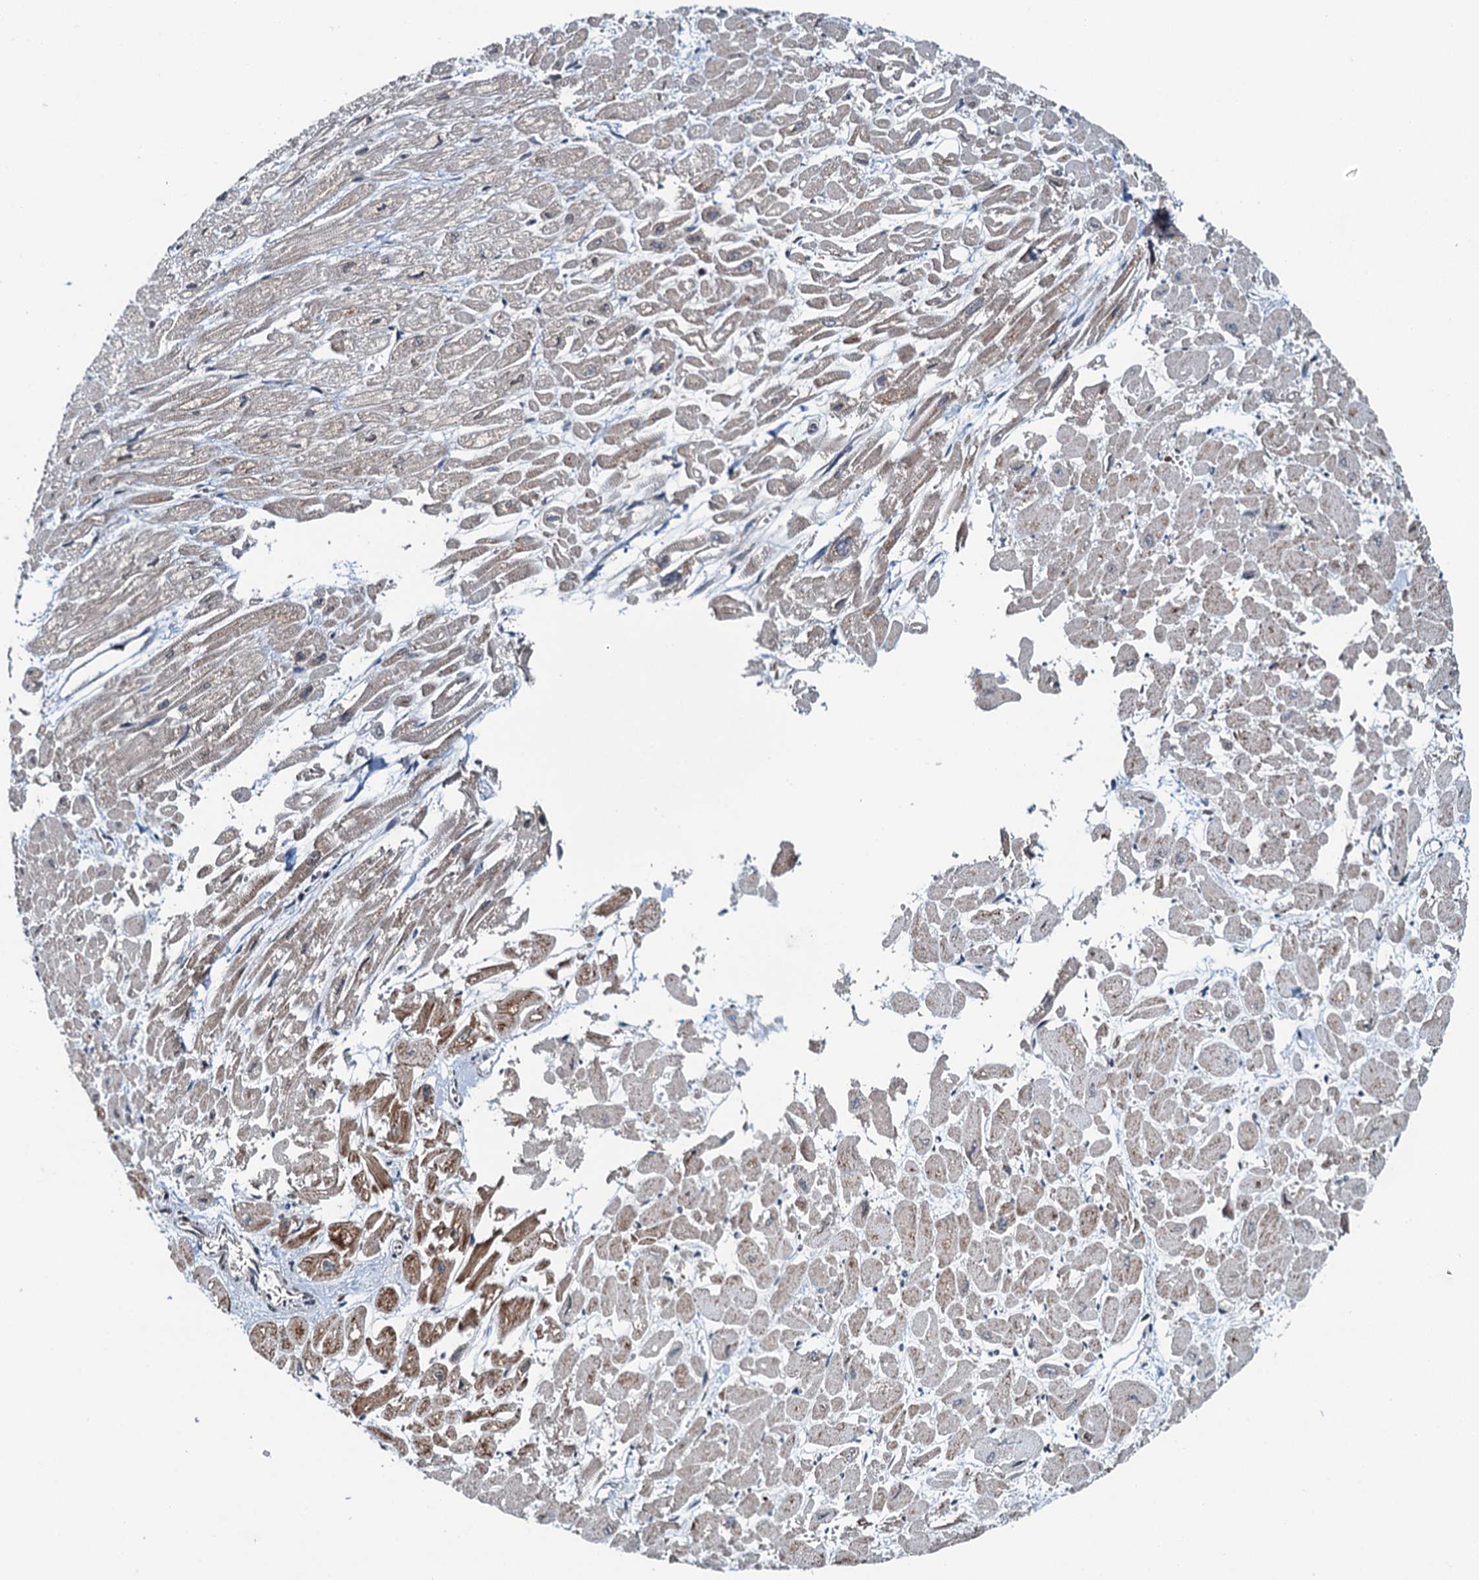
{"staining": {"intensity": "weak", "quantity": "<25%", "location": "cytoplasmic/membranous"}, "tissue": "heart muscle", "cell_type": "Cardiomyocytes", "image_type": "normal", "snomed": [{"axis": "morphology", "description": "Normal tissue, NOS"}, {"axis": "topography", "description": "Heart"}], "caption": "This is an immunohistochemistry image of unremarkable heart muscle. There is no positivity in cardiomyocytes.", "gene": "WHAMM", "patient": {"sex": "male", "age": 54}}